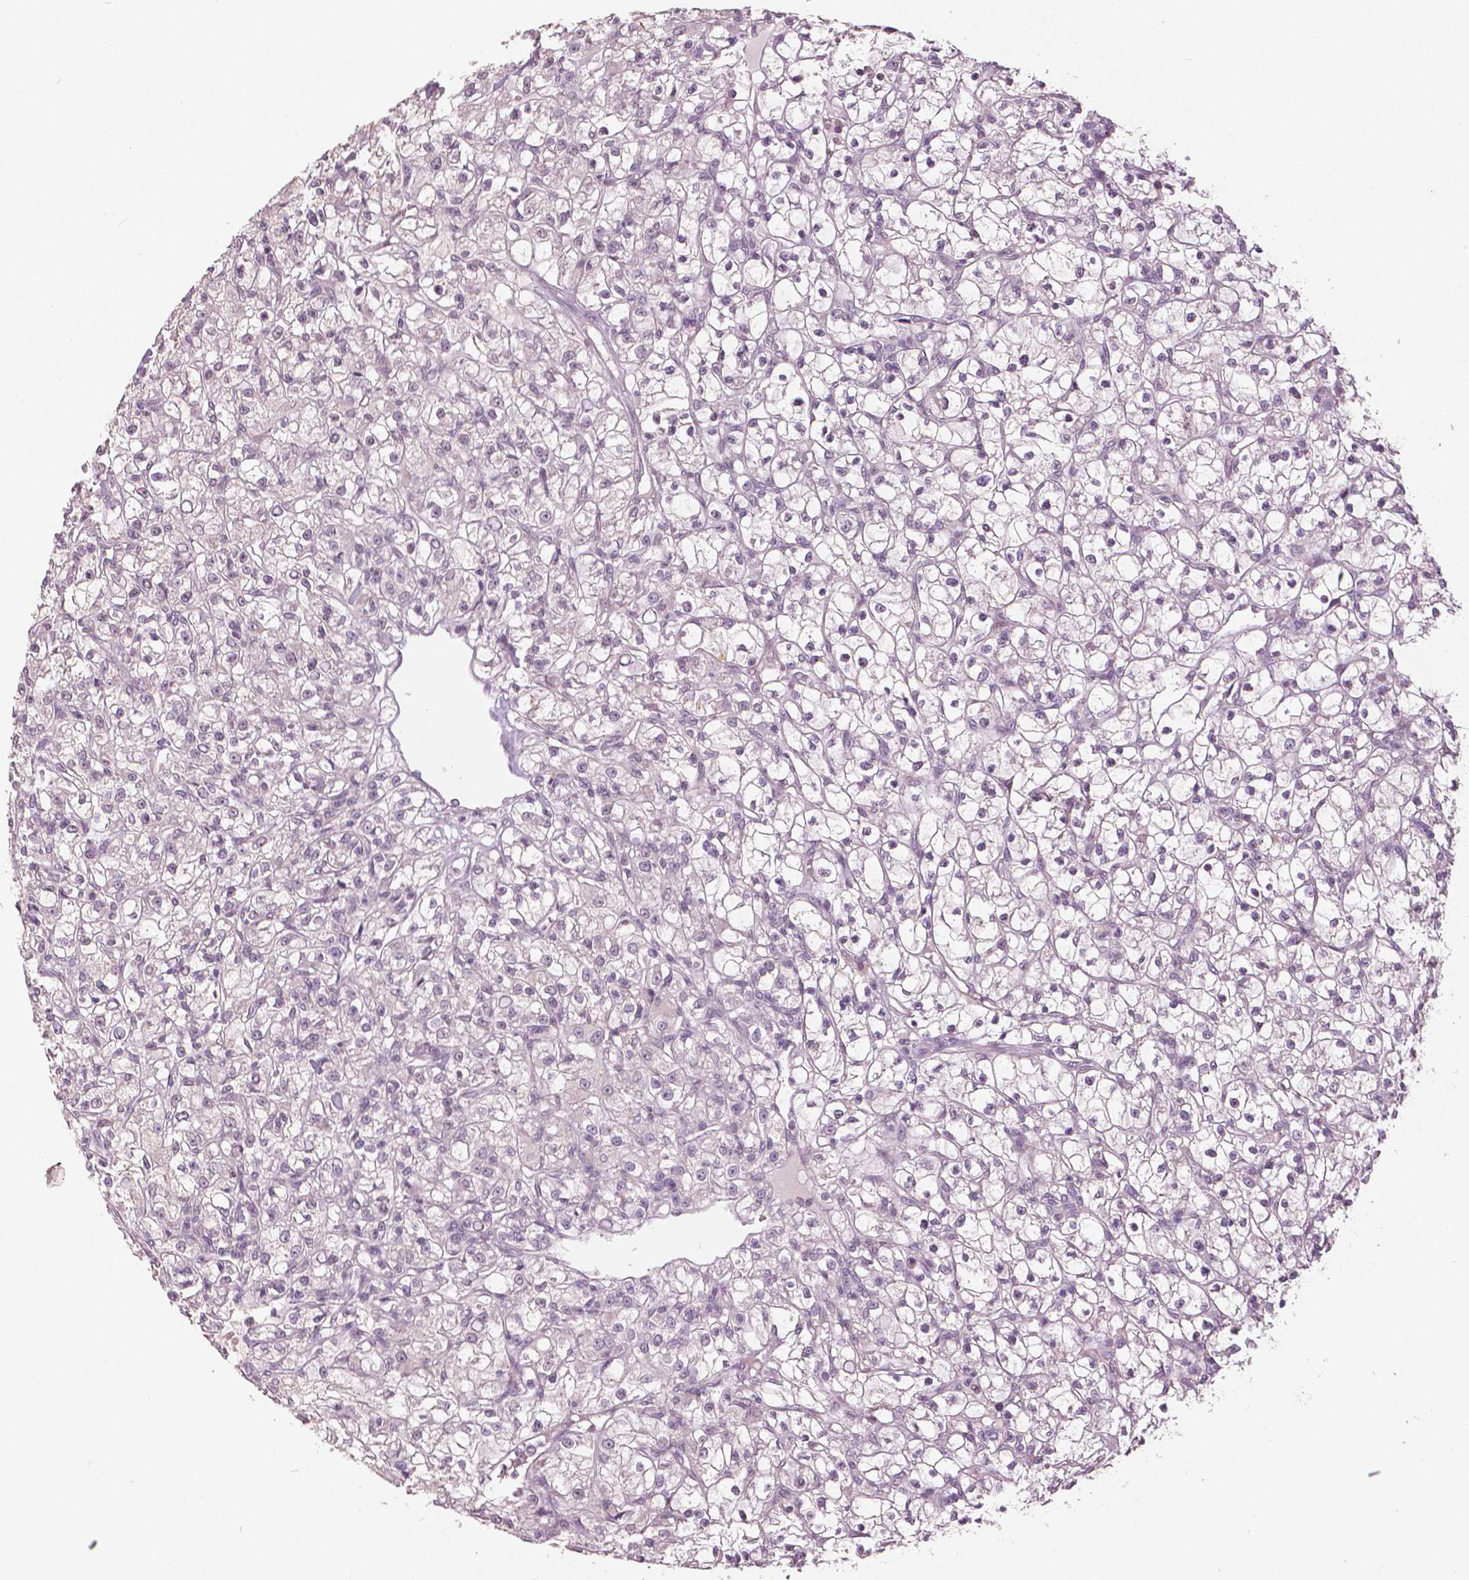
{"staining": {"intensity": "negative", "quantity": "none", "location": "none"}, "tissue": "renal cancer", "cell_type": "Tumor cells", "image_type": "cancer", "snomed": [{"axis": "morphology", "description": "Adenocarcinoma, NOS"}, {"axis": "topography", "description": "Kidney"}], "caption": "Protein analysis of adenocarcinoma (renal) demonstrates no significant expression in tumor cells.", "gene": "NANOG", "patient": {"sex": "female", "age": 59}}